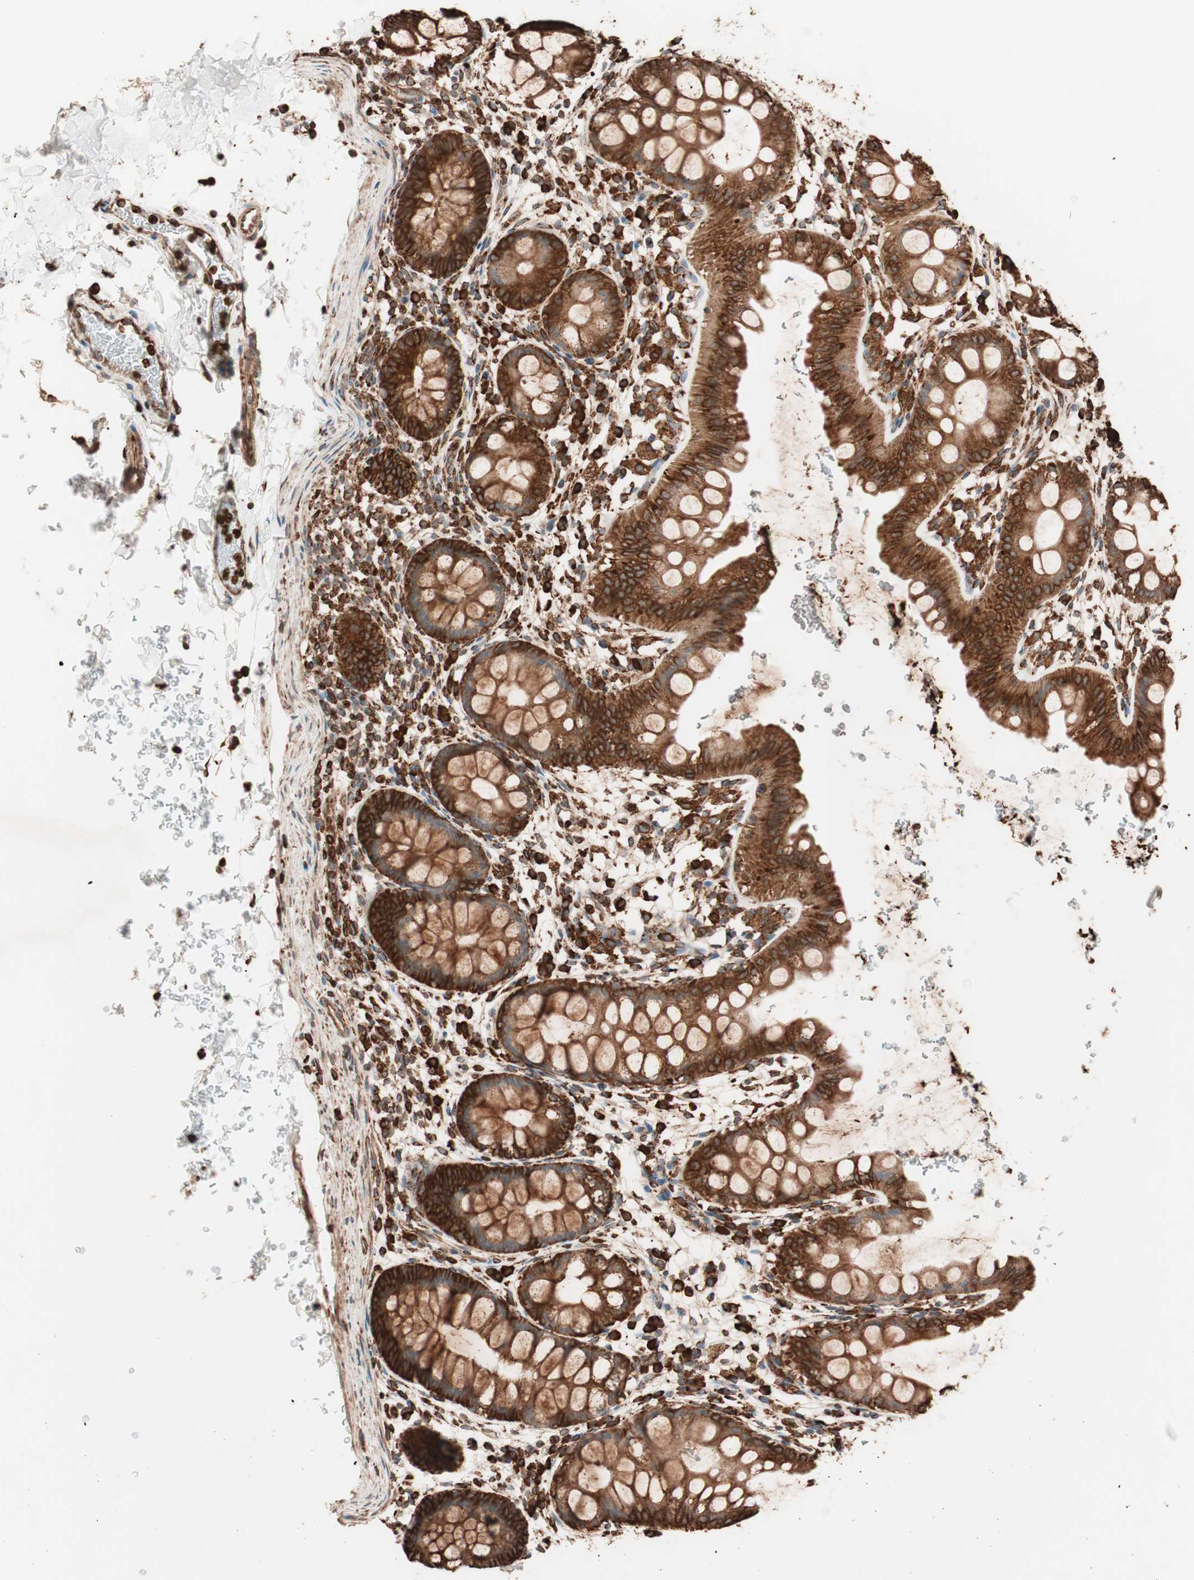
{"staining": {"intensity": "strong", "quantity": ">75%", "location": "cytoplasmic/membranous"}, "tissue": "rectum", "cell_type": "Glandular cells", "image_type": "normal", "snomed": [{"axis": "morphology", "description": "Normal tissue, NOS"}, {"axis": "topography", "description": "Rectum"}], "caption": "High-magnification brightfield microscopy of benign rectum stained with DAB (brown) and counterstained with hematoxylin (blue). glandular cells exhibit strong cytoplasmic/membranous expression is present in approximately>75% of cells. (DAB (3,3'-diaminobenzidine) = brown stain, brightfield microscopy at high magnification).", "gene": "VEGFA", "patient": {"sex": "female", "age": 24}}